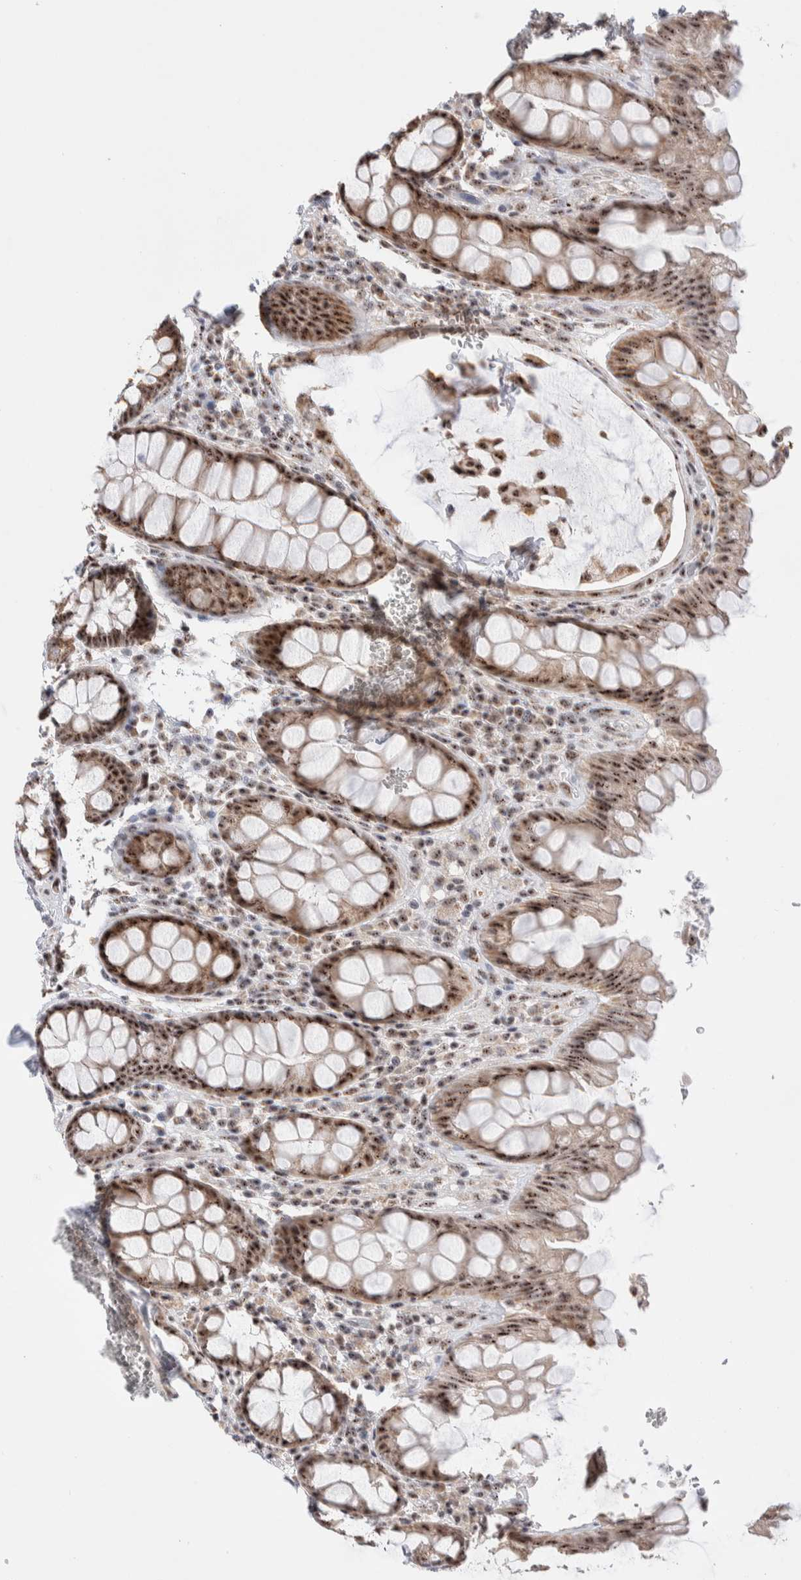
{"staining": {"intensity": "moderate", "quantity": ">75%", "location": "nuclear"}, "tissue": "rectum", "cell_type": "Glandular cells", "image_type": "normal", "snomed": [{"axis": "morphology", "description": "Normal tissue, NOS"}, {"axis": "topography", "description": "Rectum"}], "caption": "Moderate nuclear staining for a protein is seen in approximately >75% of glandular cells of normal rectum using immunohistochemistry (IHC).", "gene": "ZNF695", "patient": {"sex": "male", "age": 64}}